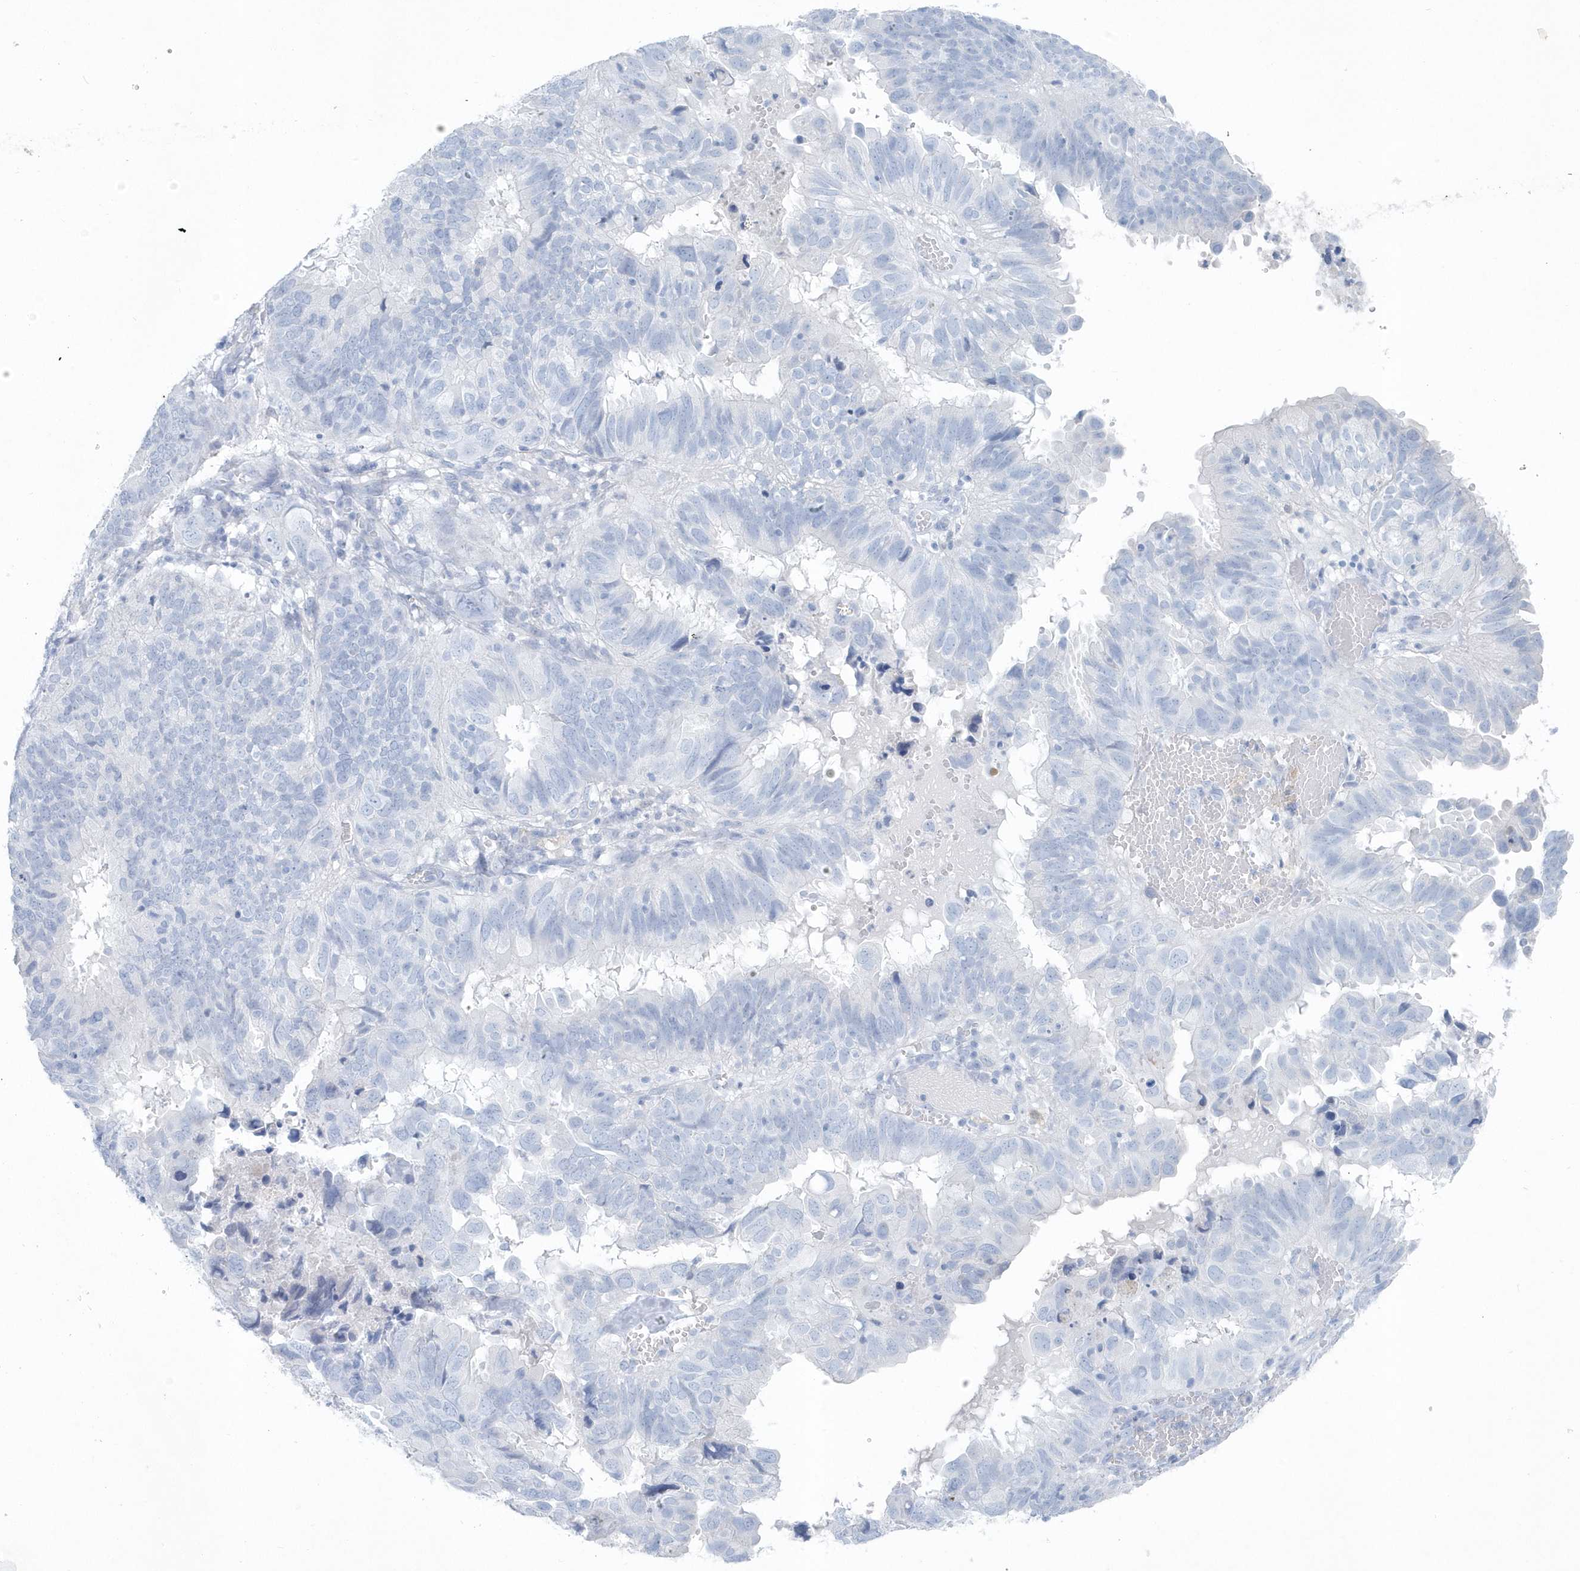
{"staining": {"intensity": "negative", "quantity": "none", "location": "none"}, "tissue": "endometrial cancer", "cell_type": "Tumor cells", "image_type": "cancer", "snomed": [{"axis": "morphology", "description": "Adenocarcinoma, NOS"}, {"axis": "topography", "description": "Uterus"}], "caption": "High power microscopy histopathology image of an IHC image of endometrial cancer (adenocarcinoma), revealing no significant positivity in tumor cells. (Immunohistochemistry, brightfield microscopy, high magnification).", "gene": "FAM98A", "patient": {"sex": "female", "age": 77}}